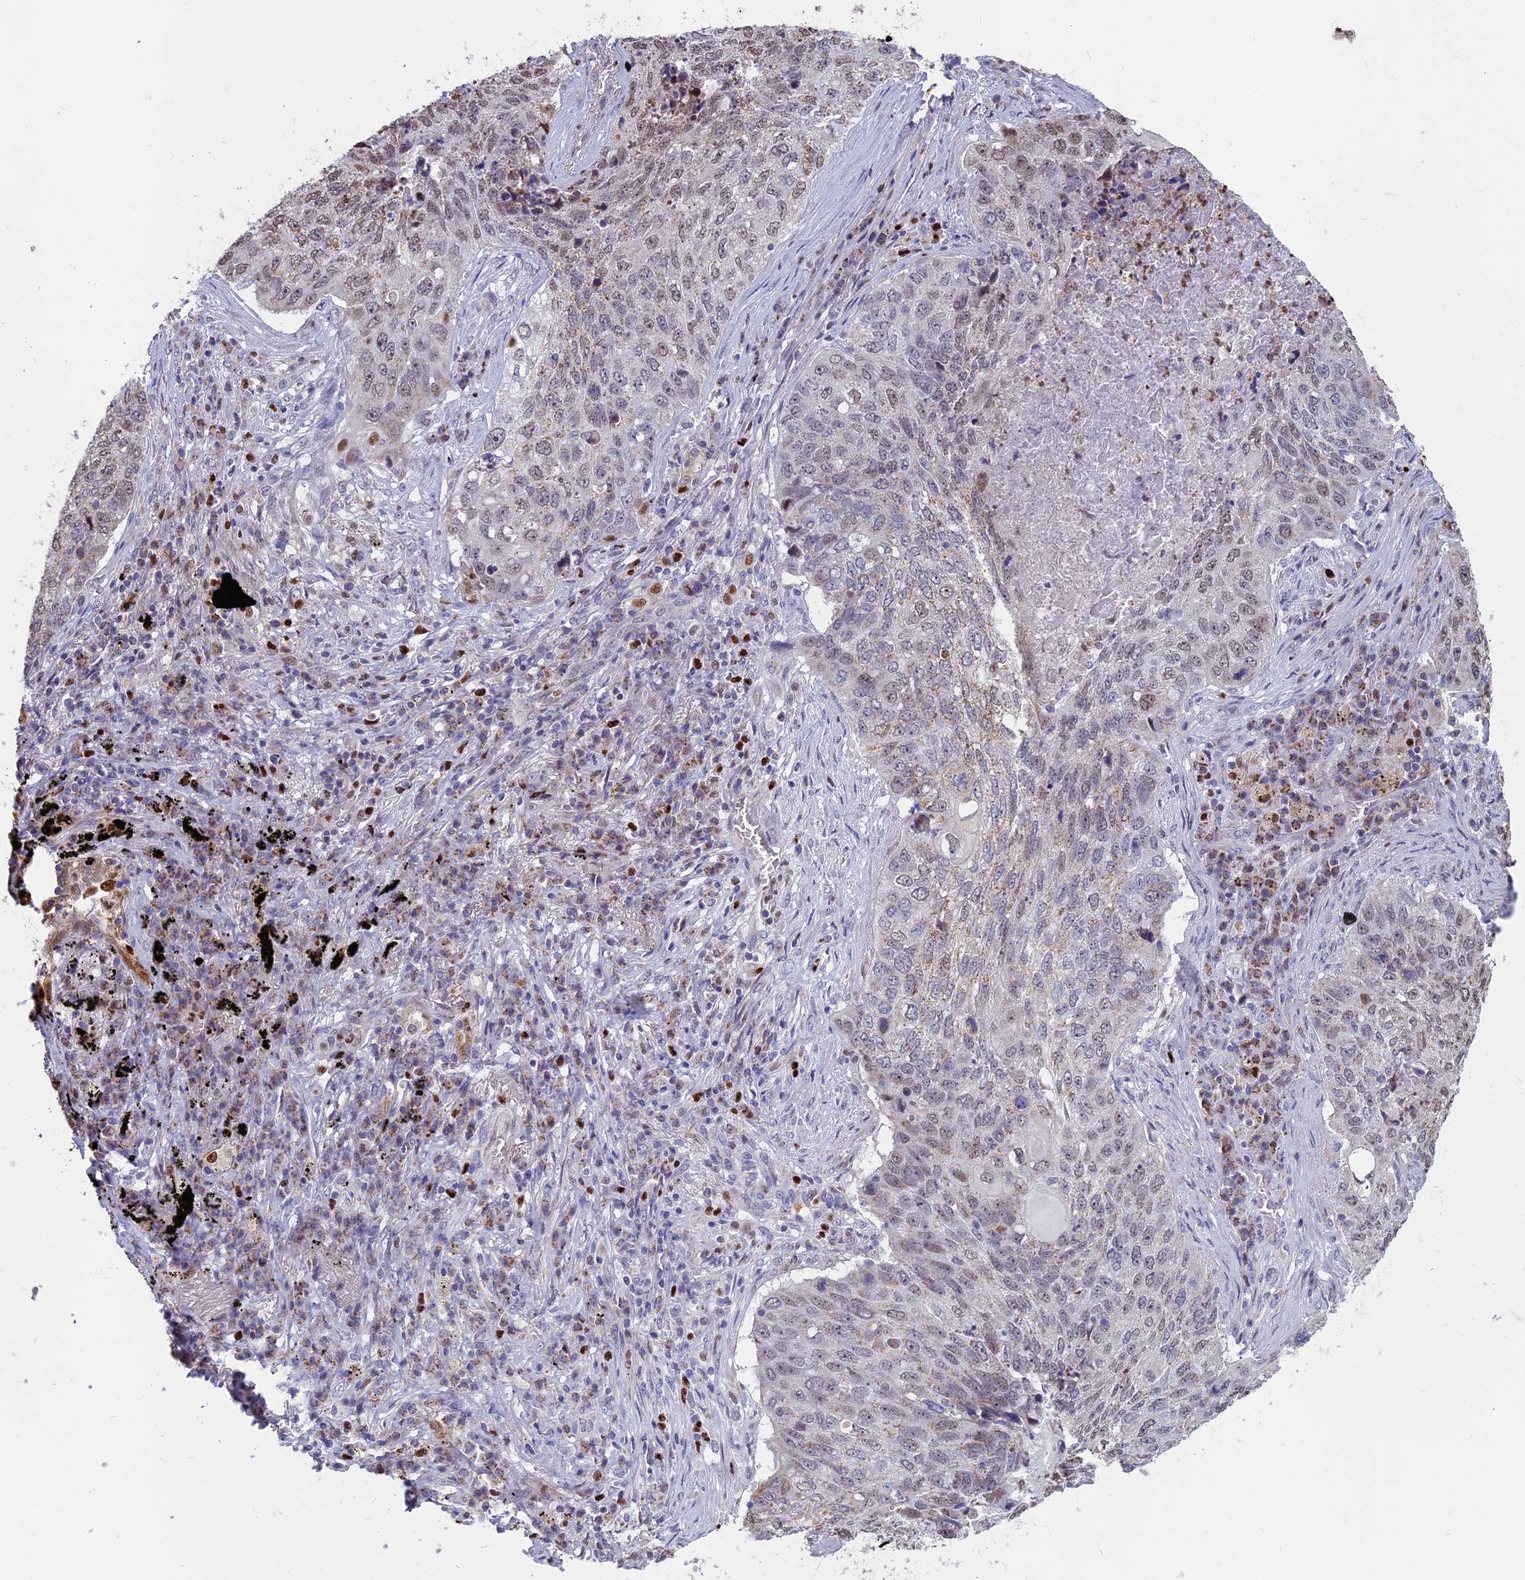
{"staining": {"intensity": "weak", "quantity": "25%-75%", "location": "nuclear"}, "tissue": "lung cancer", "cell_type": "Tumor cells", "image_type": "cancer", "snomed": [{"axis": "morphology", "description": "Squamous cell carcinoma, NOS"}, {"axis": "topography", "description": "Lung"}], "caption": "About 25%-75% of tumor cells in squamous cell carcinoma (lung) show weak nuclear protein staining as visualized by brown immunohistochemical staining.", "gene": "ACSS1", "patient": {"sex": "female", "age": 63}}